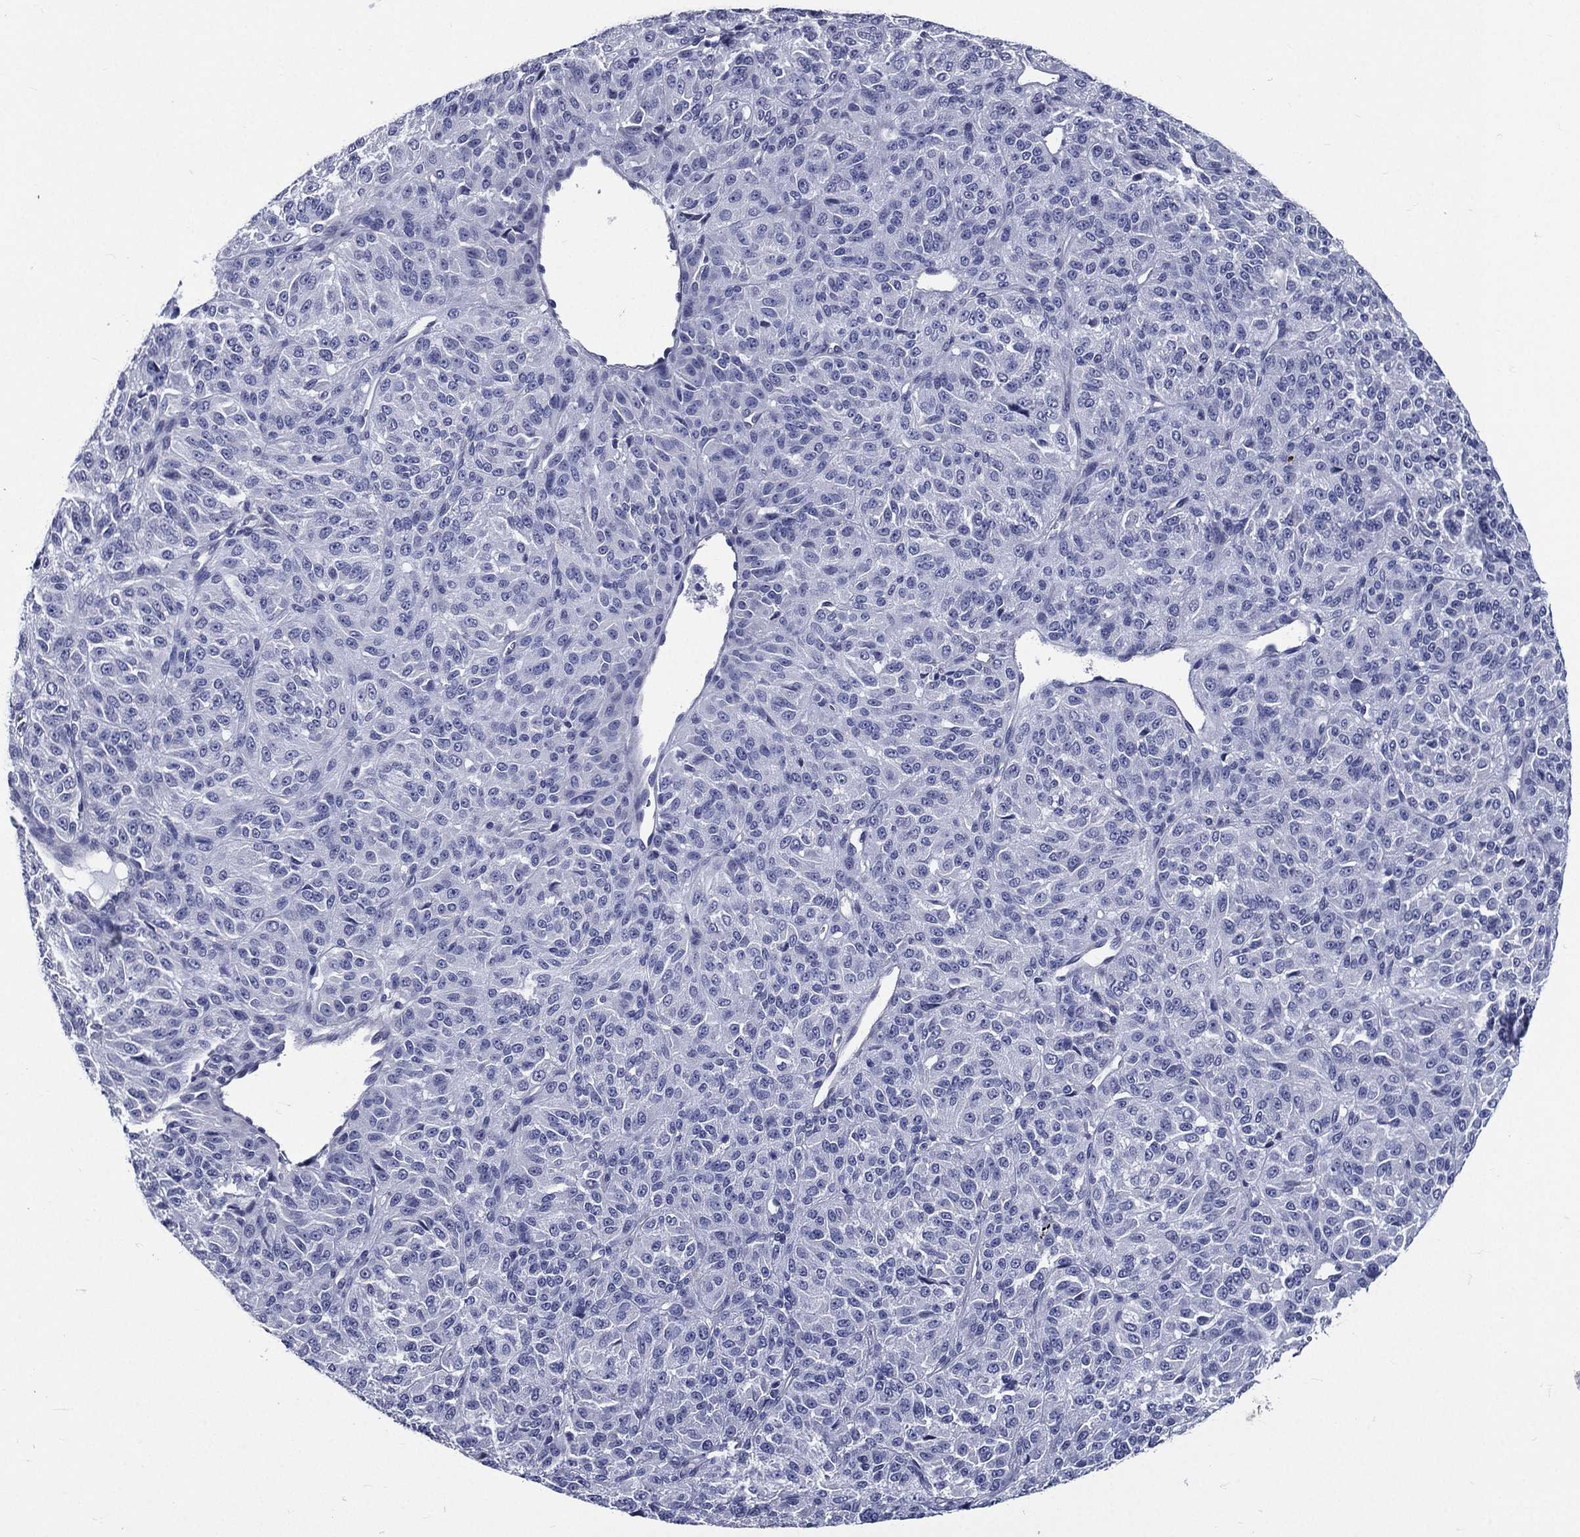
{"staining": {"intensity": "negative", "quantity": "none", "location": "none"}, "tissue": "melanoma", "cell_type": "Tumor cells", "image_type": "cancer", "snomed": [{"axis": "morphology", "description": "Malignant melanoma, Metastatic site"}, {"axis": "topography", "description": "Brain"}], "caption": "This is a image of immunohistochemistry staining of malignant melanoma (metastatic site), which shows no staining in tumor cells. (Immunohistochemistry (ihc), brightfield microscopy, high magnification).", "gene": "DPYS", "patient": {"sex": "female", "age": 56}}